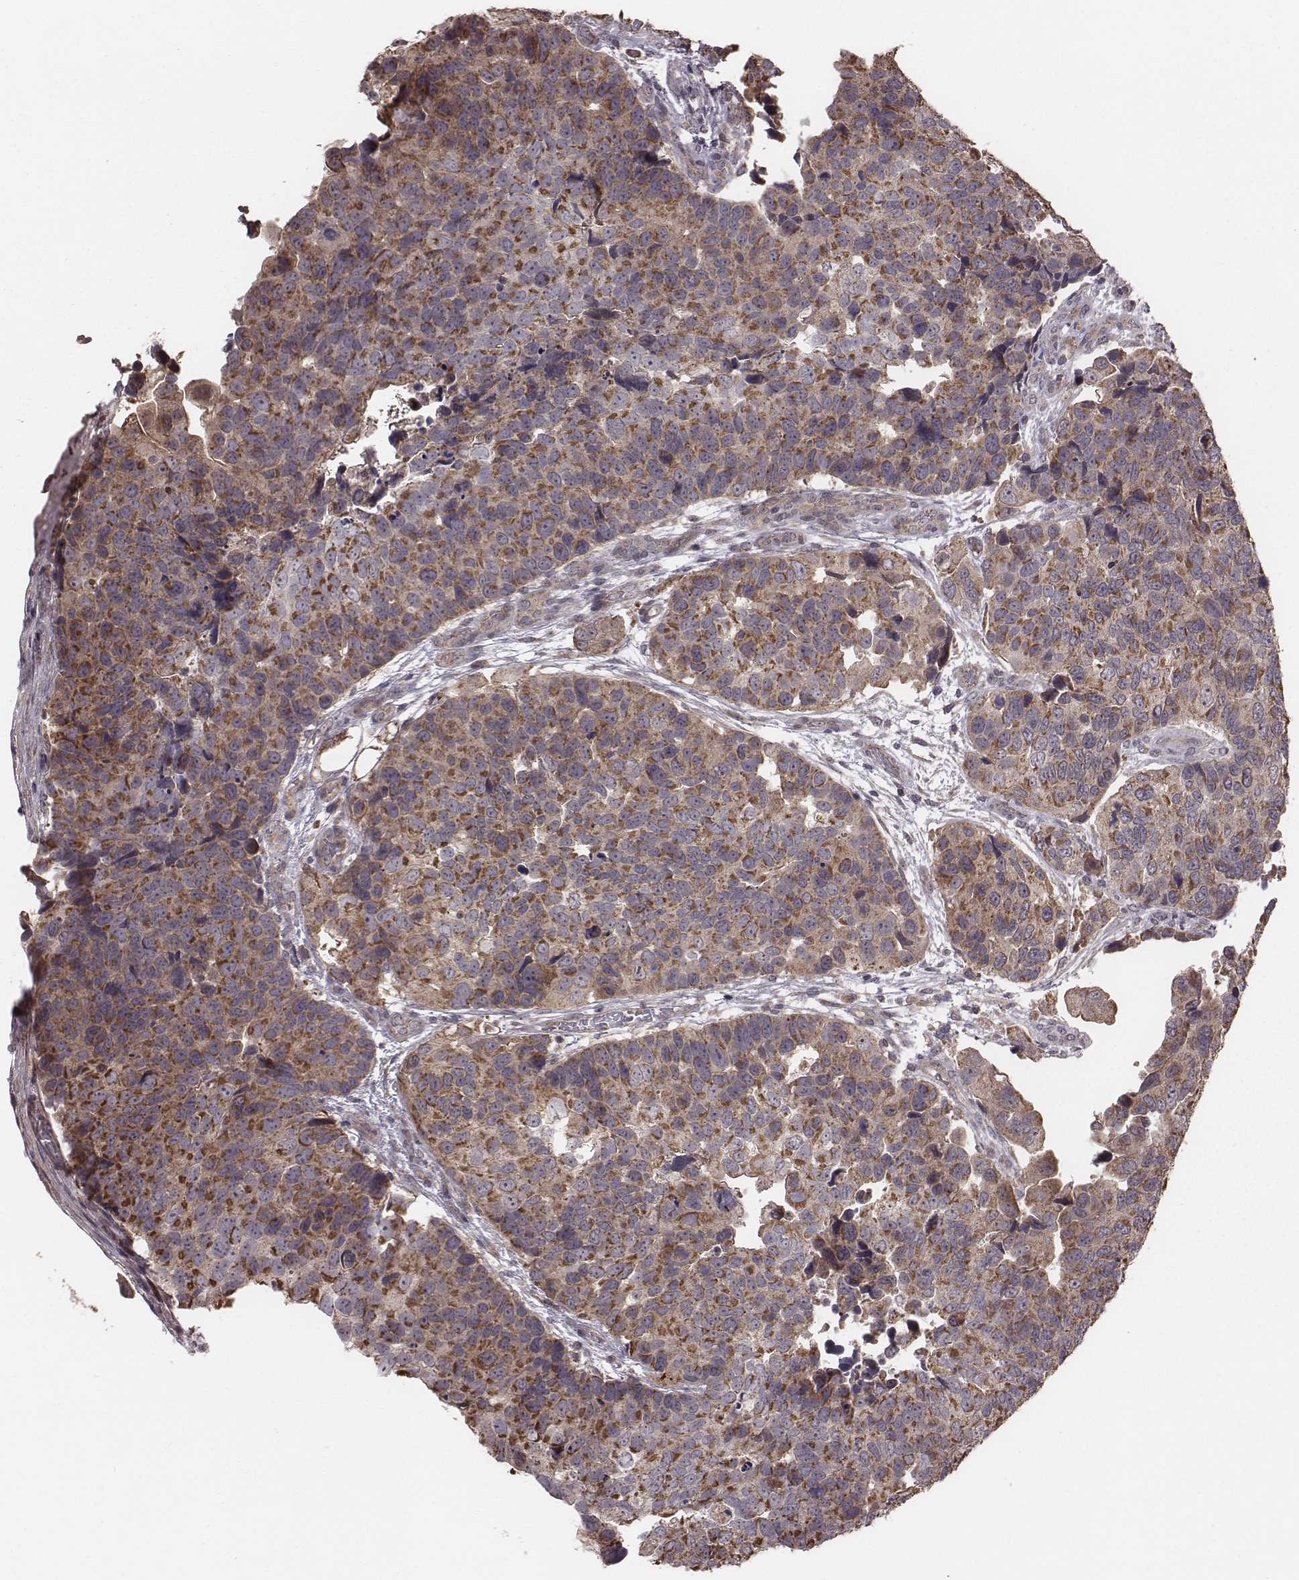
{"staining": {"intensity": "strong", "quantity": ">75%", "location": "cytoplasmic/membranous"}, "tissue": "urothelial cancer", "cell_type": "Tumor cells", "image_type": "cancer", "snomed": [{"axis": "morphology", "description": "Urothelial carcinoma, High grade"}, {"axis": "topography", "description": "Urinary bladder"}], "caption": "Urothelial cancer stained with a brown dye displays strong cytoplasmic/membranous positive expression in about >75% of tumor cells.", "gene": "PDCD2L", "patient": {"sex": "male", "age": 60}}